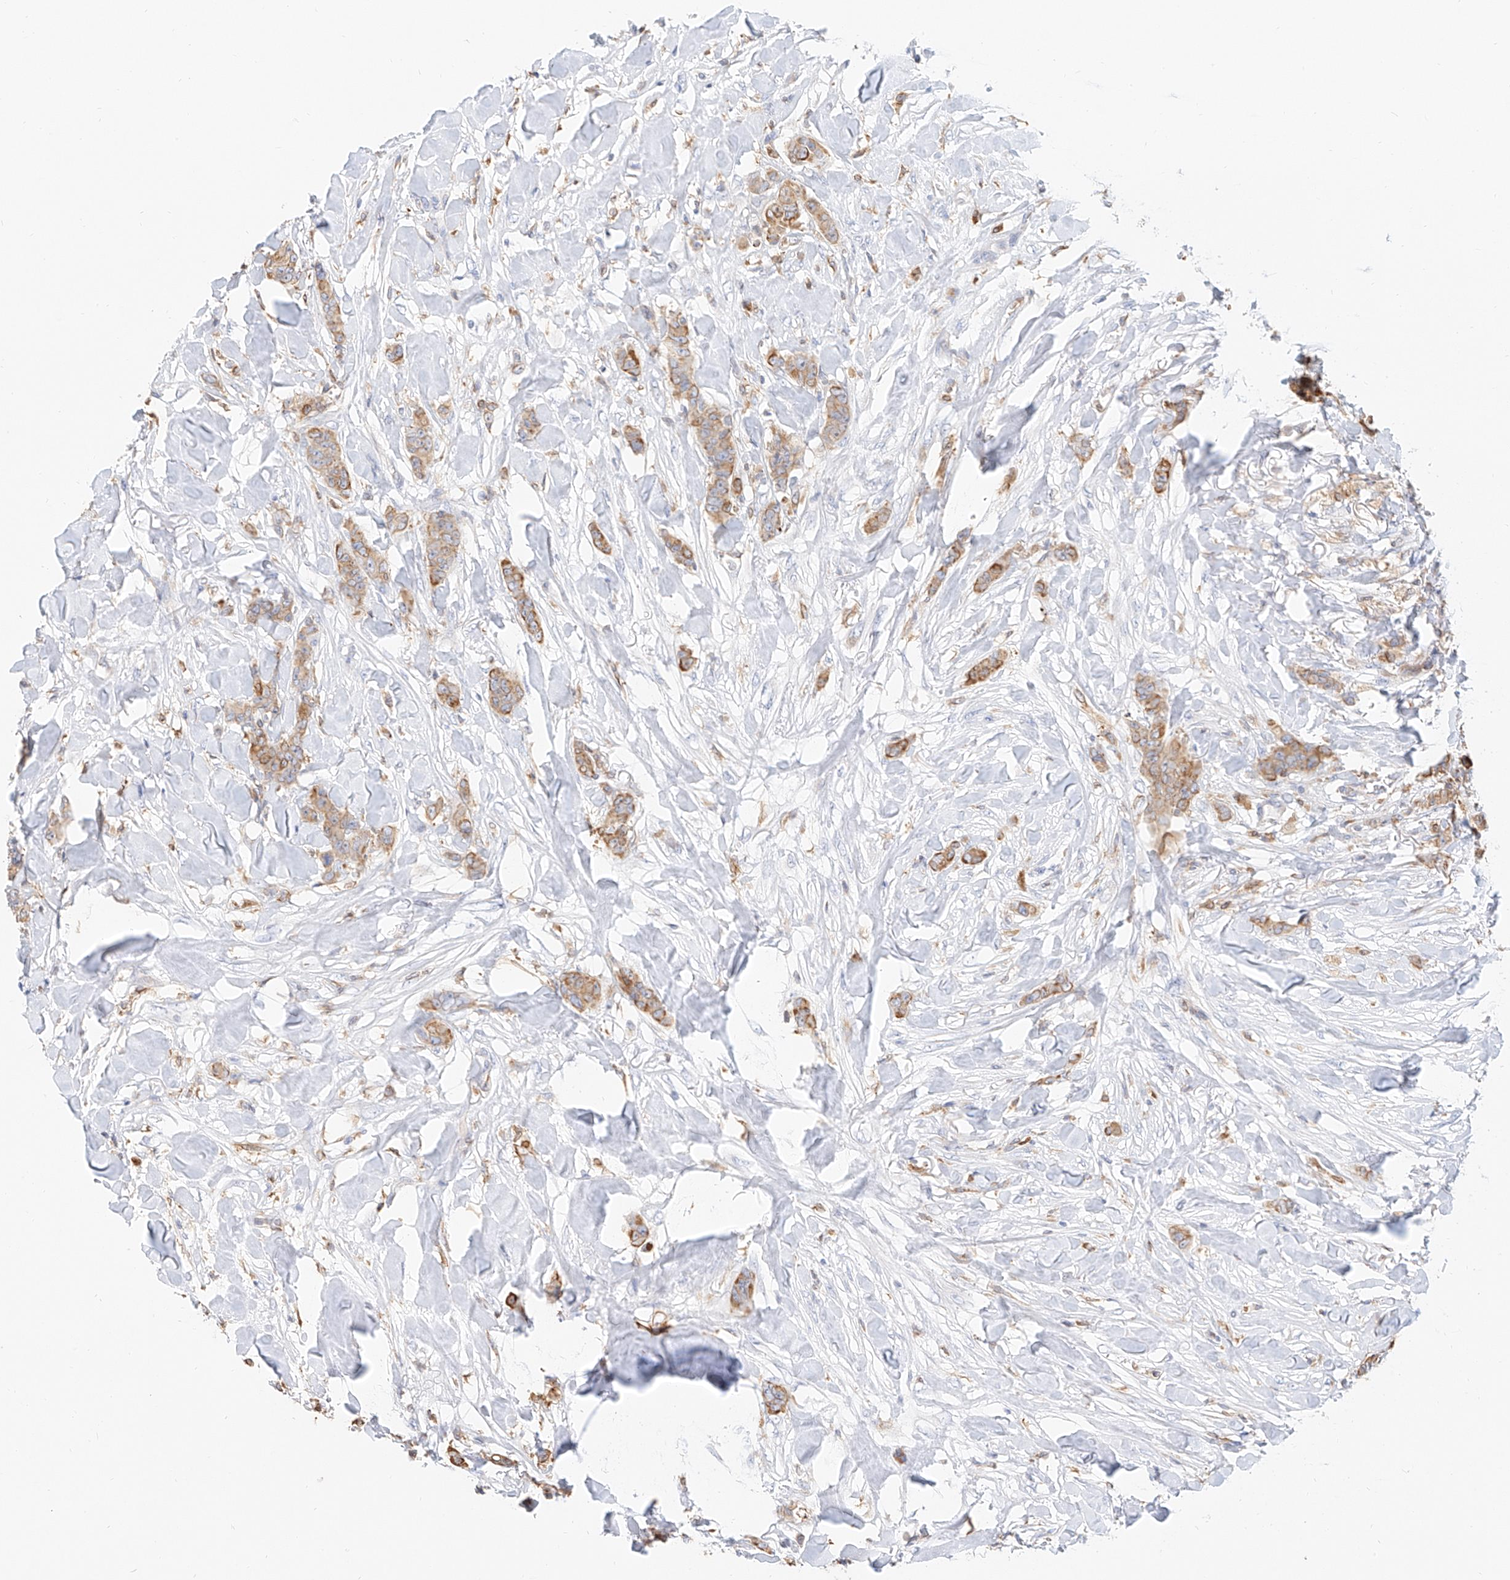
{"staining": {"intensity": "moderate", "quantity": ">75%", "location": "cytoplasmic/membranous"}, "tissue": "breast cancer", "cell_type": "Tumor cells", "image_type": "cancer", "snomed": [{"axis": "morphology", "description": "Duct carcinoma"}, {"axis": "topography", "description": "Breast"}], "caption": "Invasive ductal carcinoma (breast) stained with a brown dye exhibits moderate cytoplasmic/membranous positive positivity in approximately >75% of tumor cells.", "gene": "DHRS7", "patient": {"sex": "female", "age": 40}}